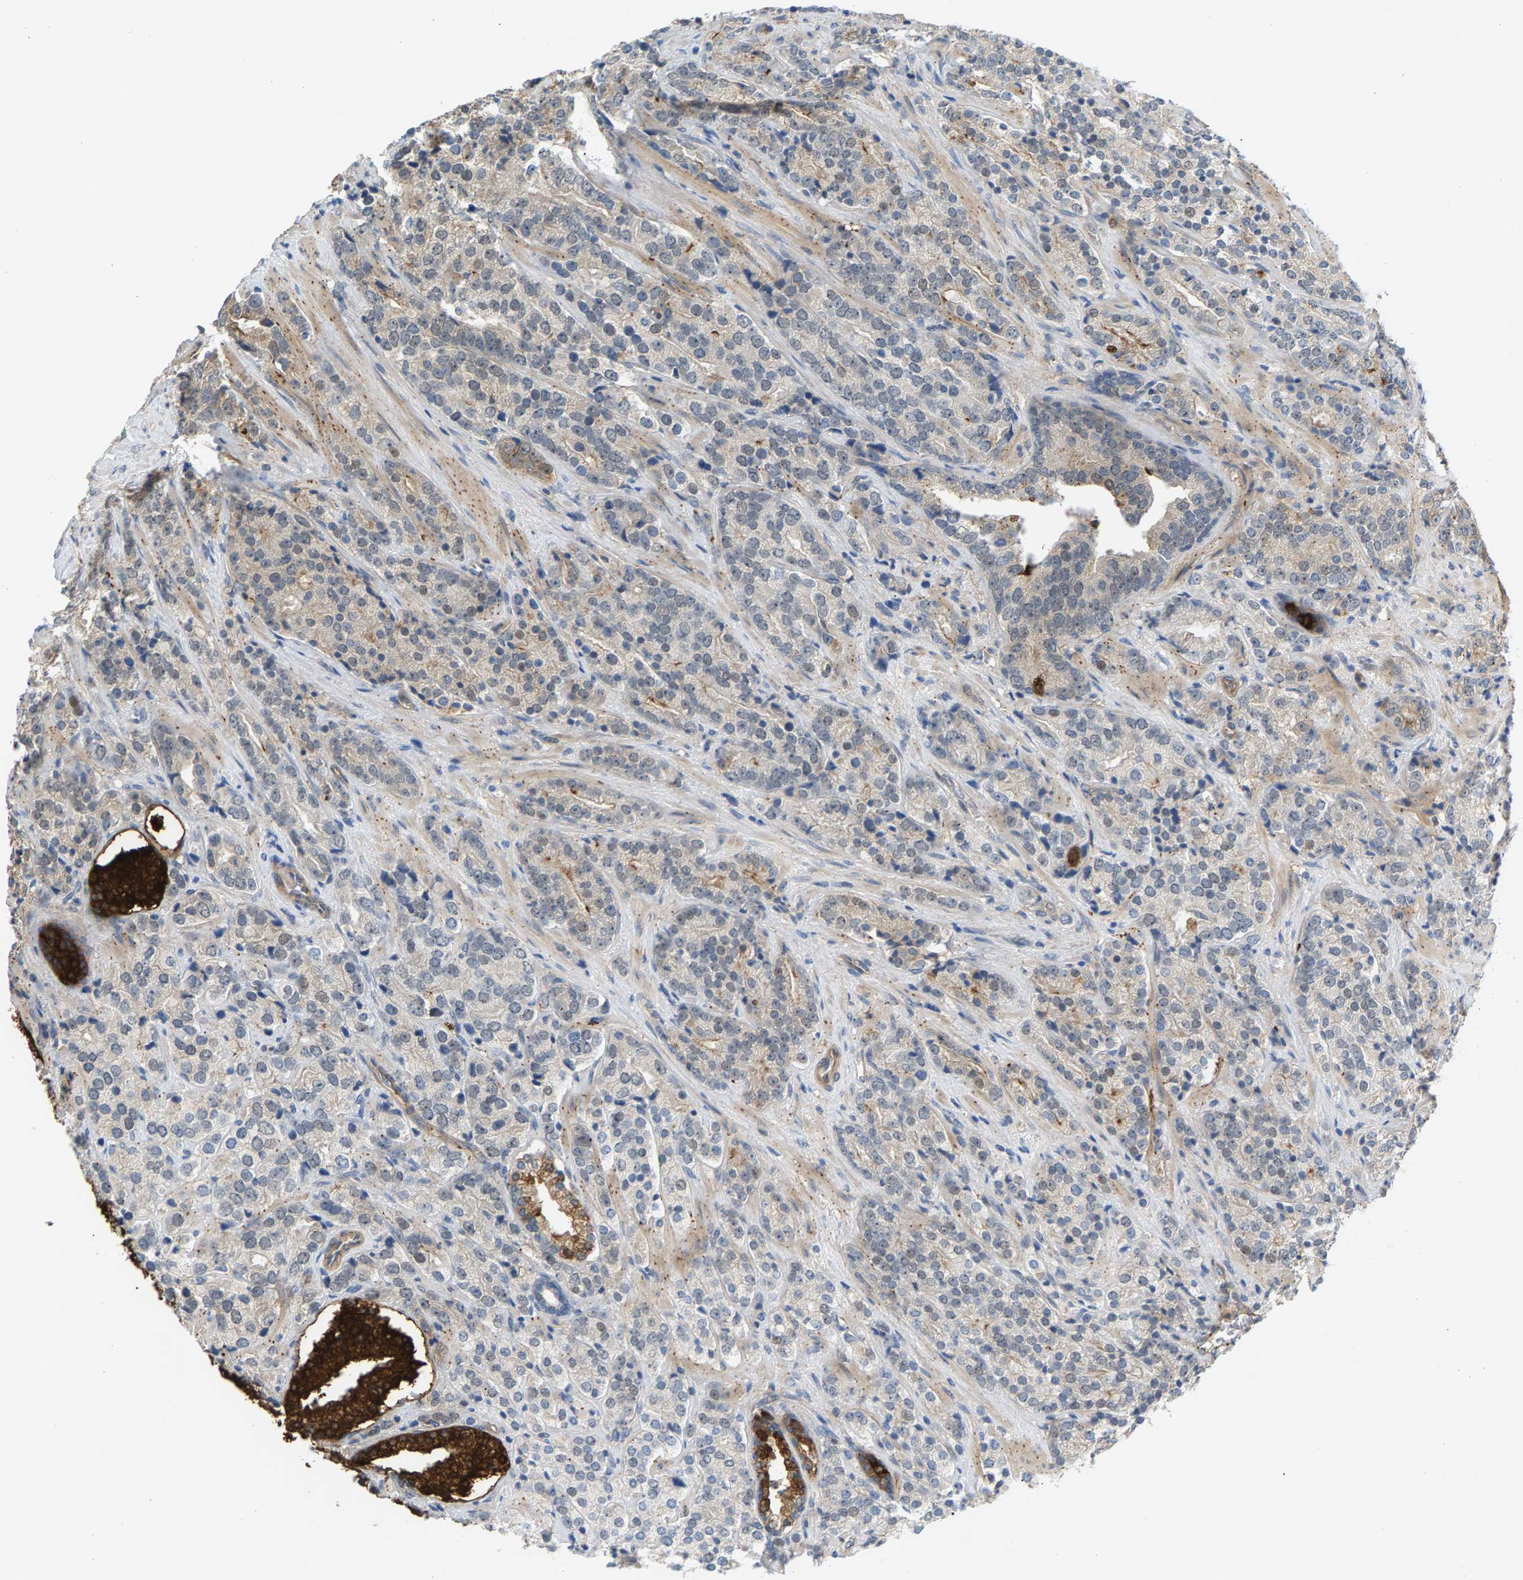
{"staining": {"intensity": "weak", "quantity": "<25%", "location": "cytoplasmic/membranous"}, "tissue": "prostate cancer", "cell_type": "Tumor cells", "image_type": "cancer", "snomed": [{"axis": "morphology", "description": "Adenocarcinoma, High grade"}, {"axis": "topography", "description": "Prostate"}], "caption": "Immunohistochemical staining of human prostate adenocarcinoma (high-grade) demonstrates no significant staining in tumor cells.", "gene": "KRTAP27-1", "patient": {"sex": "male", "age": 71}}